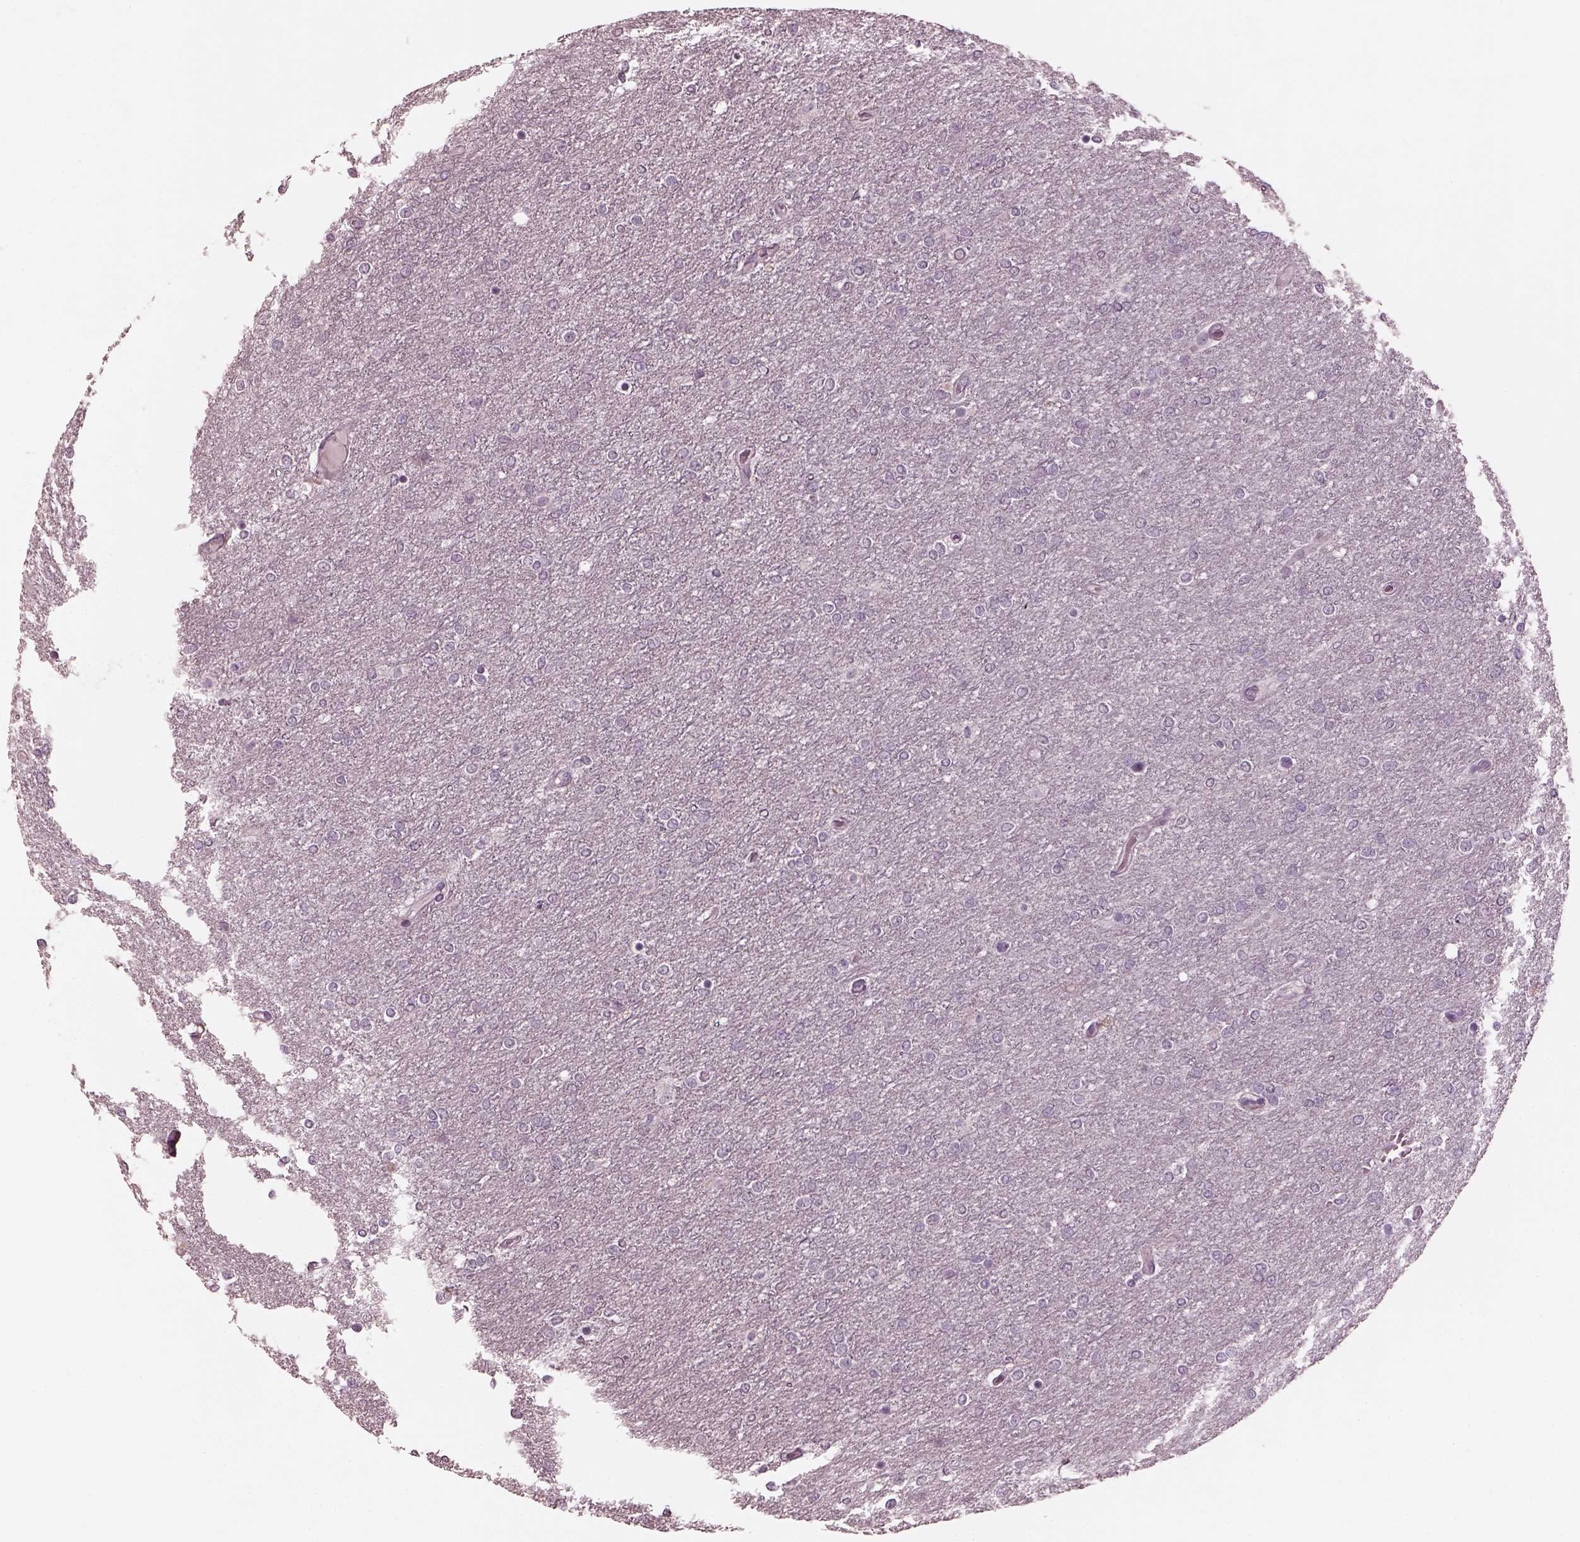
{"staining": {"intensity": "negative", "quantity": "none", "location": "none"}, "tissue": "glioma", "cell_type": "Tumor cells", "image_type": "cancer", "snomed": [{"axis": "morphology", "description": "Glioma, malignant, High grade"}, {"axis": "topography", "description": "Brain"}], "caption": "Immunohistochemistry (IHC) micrograph of glioma stained for a protein (brown), which demonstrates no positivity in tumor cells.", "gene": "RCVRN", "patient": {"sex": "female", "age": 61}}